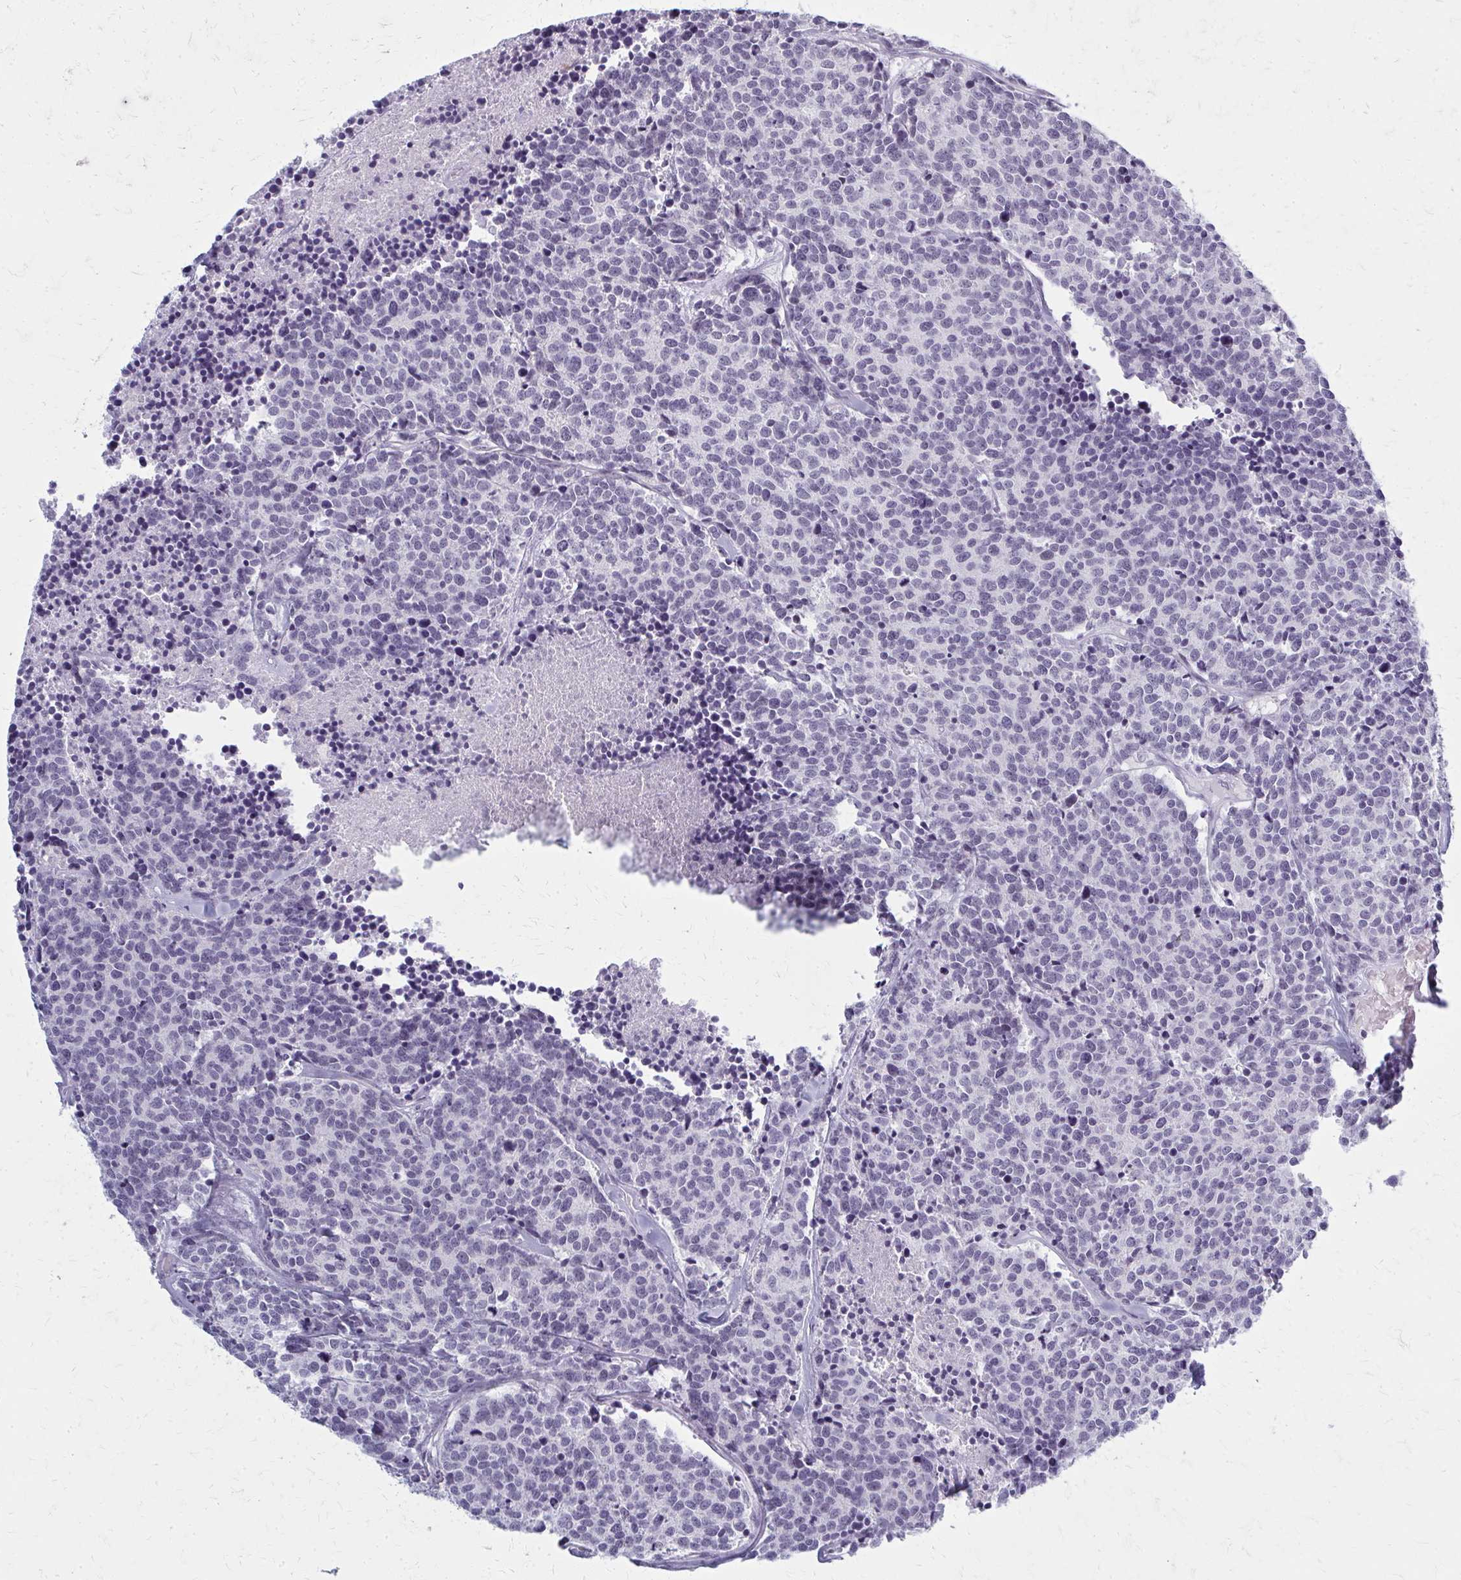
{"staining": {"intensity": "negative", "quantity": "none", "location": "none"}, "tissue": "carcinoid", "cell_type": "Tumor cells", "image_type": "cancer", "snomed": [{"axis": "morphology", "description": "Carcinoid, malignant, NOS"}, {"axis": "topography", "description": "Skin"}], "caption": "Carcinoid stained for a protein using immunohistochemistry demonstrates no staining tumor cells.", "gene": "CASQ2", "patient": {"sex": "female", "age": 79}}